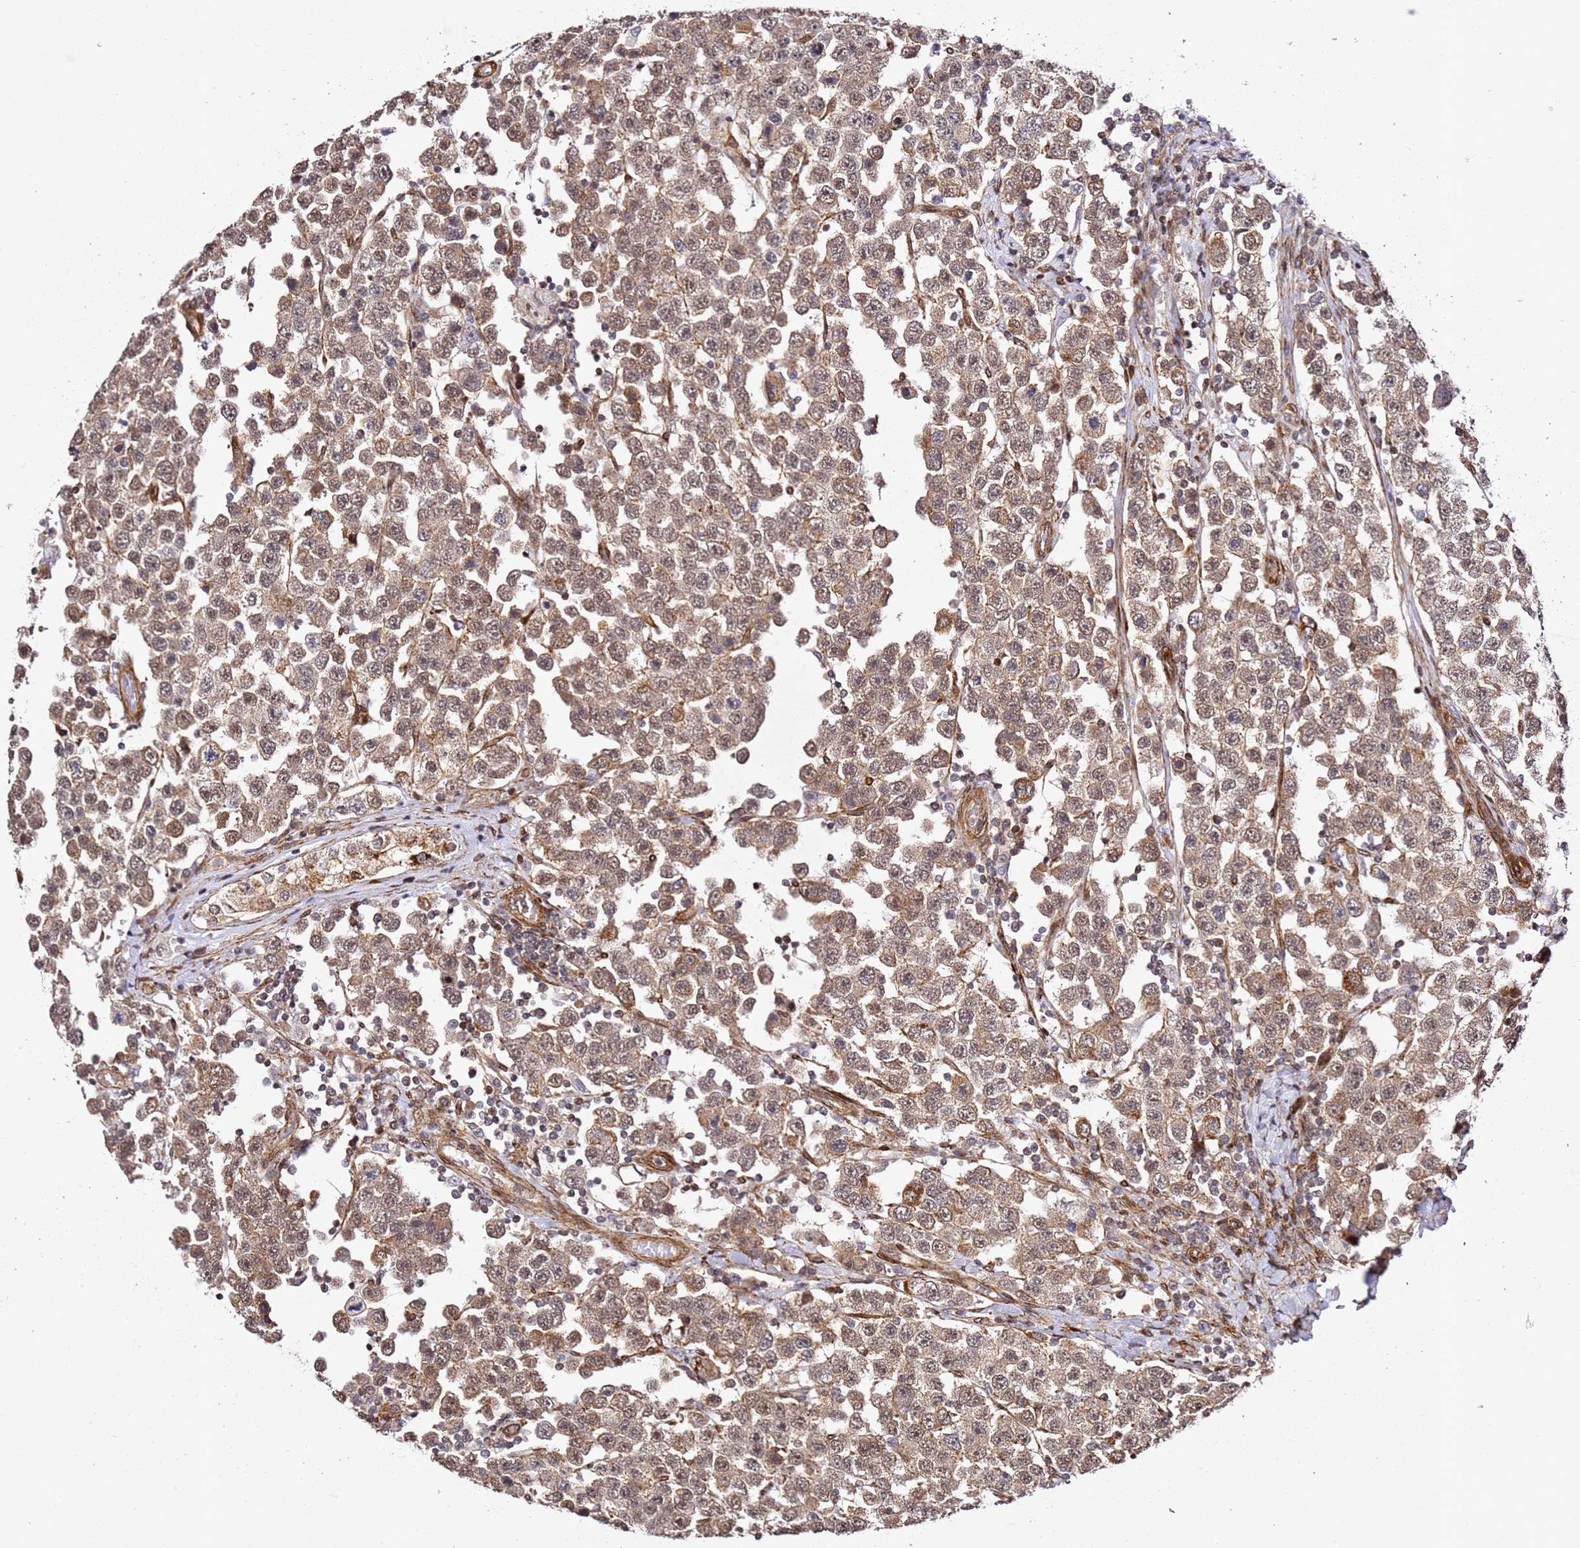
{"staining": {"intensity": "weak", "quantity": ">75%", "location": "cytoplasmic/membranous,nuclear"}, "tissue": "testis cancer", "cell_type": "Tumor cells", "image_type": "cancer", "snomed": [{"axis": "morphology", "description": "Seminoma, NOS"}, {"axis": "topography", "description": "Testis"}], "caption": "A brown stain shows weak cytoplasmic/membranous and nuclear staining of a protein in human testis seminoma tumor cells. The staining was performed using DAB to visualize the protein expression in brown, while the nuclei were stained in blue with hematoxylin (Magnification: 20x).", "gene": "ZNF296", "patient": {"sex": "male", "age": 28}}